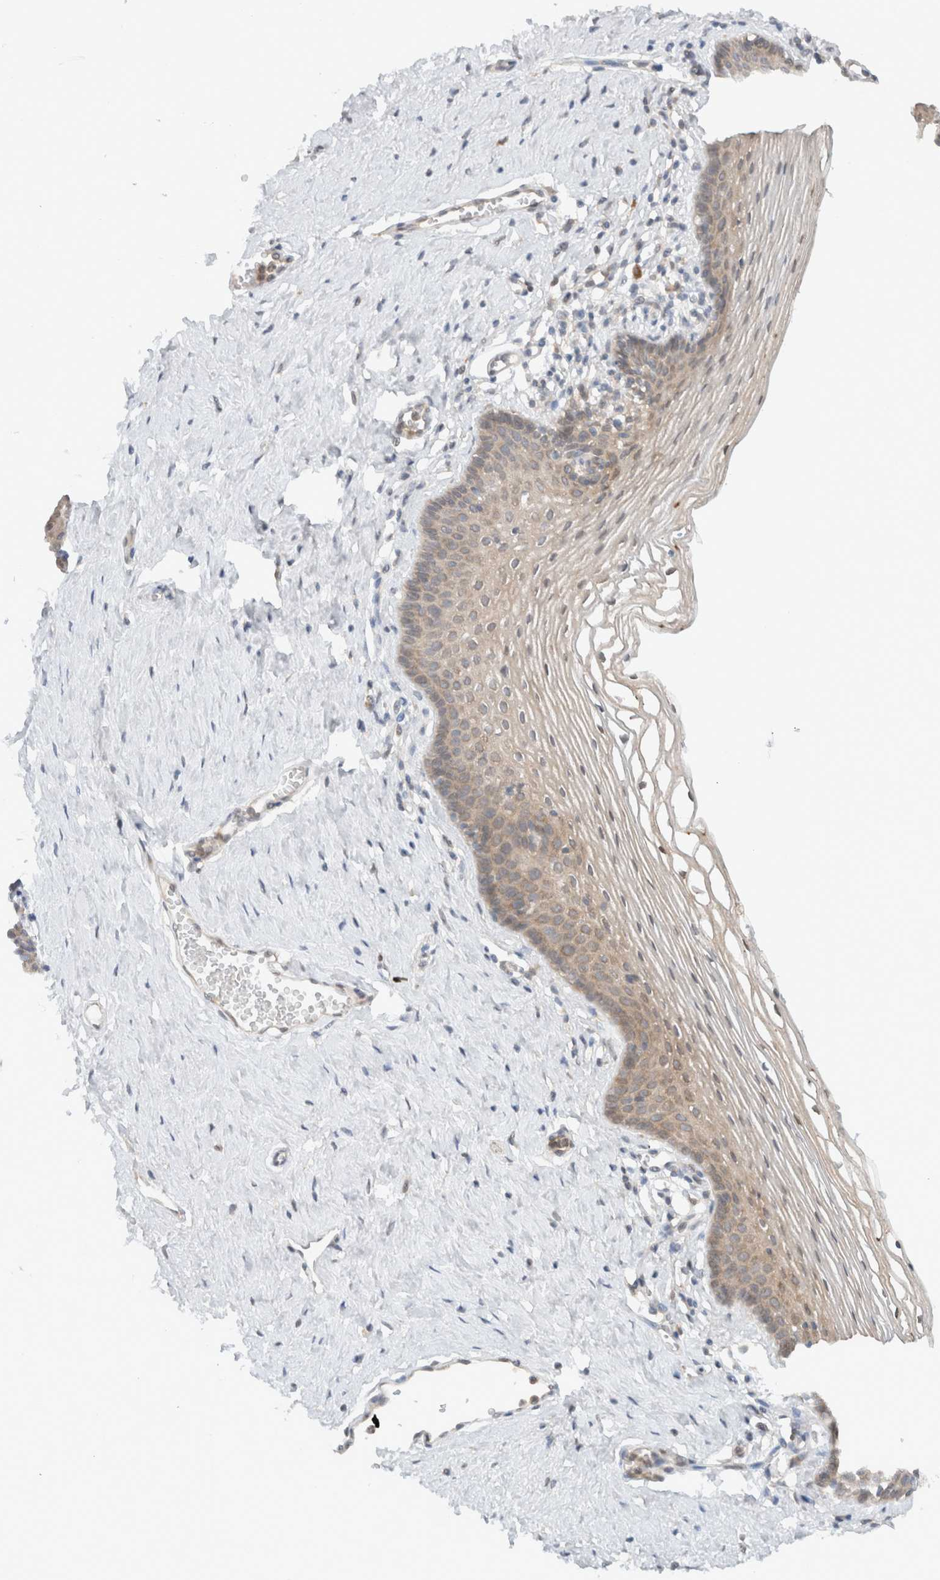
{"staining": {"intensity": "weak", "quantity": "25%-75%", "location": "cytoplasmic/membranous"}, "tissue": "vagina", "cell_type": "Squamous epithelial cells", "image_type": "normal", "snomed": [{"axis": "morphology", "description": "Normal tissue, NOS"}, {"axis": "topography", "description": "Vagina"}], "caption": "Squamous epithelial cells exhibit low levels of weak cytoplasmic/membranous expression in approximately 25%-75% of cells in benign human vagina. Using DAB (3,3'-diaminobenzidine) (brown) and hematoxylin (blue) stains, captured at high magnification using brightfield microscopy.", "gene": "ARFGEF2", "patient": {"sex": "female", "age": 32}}